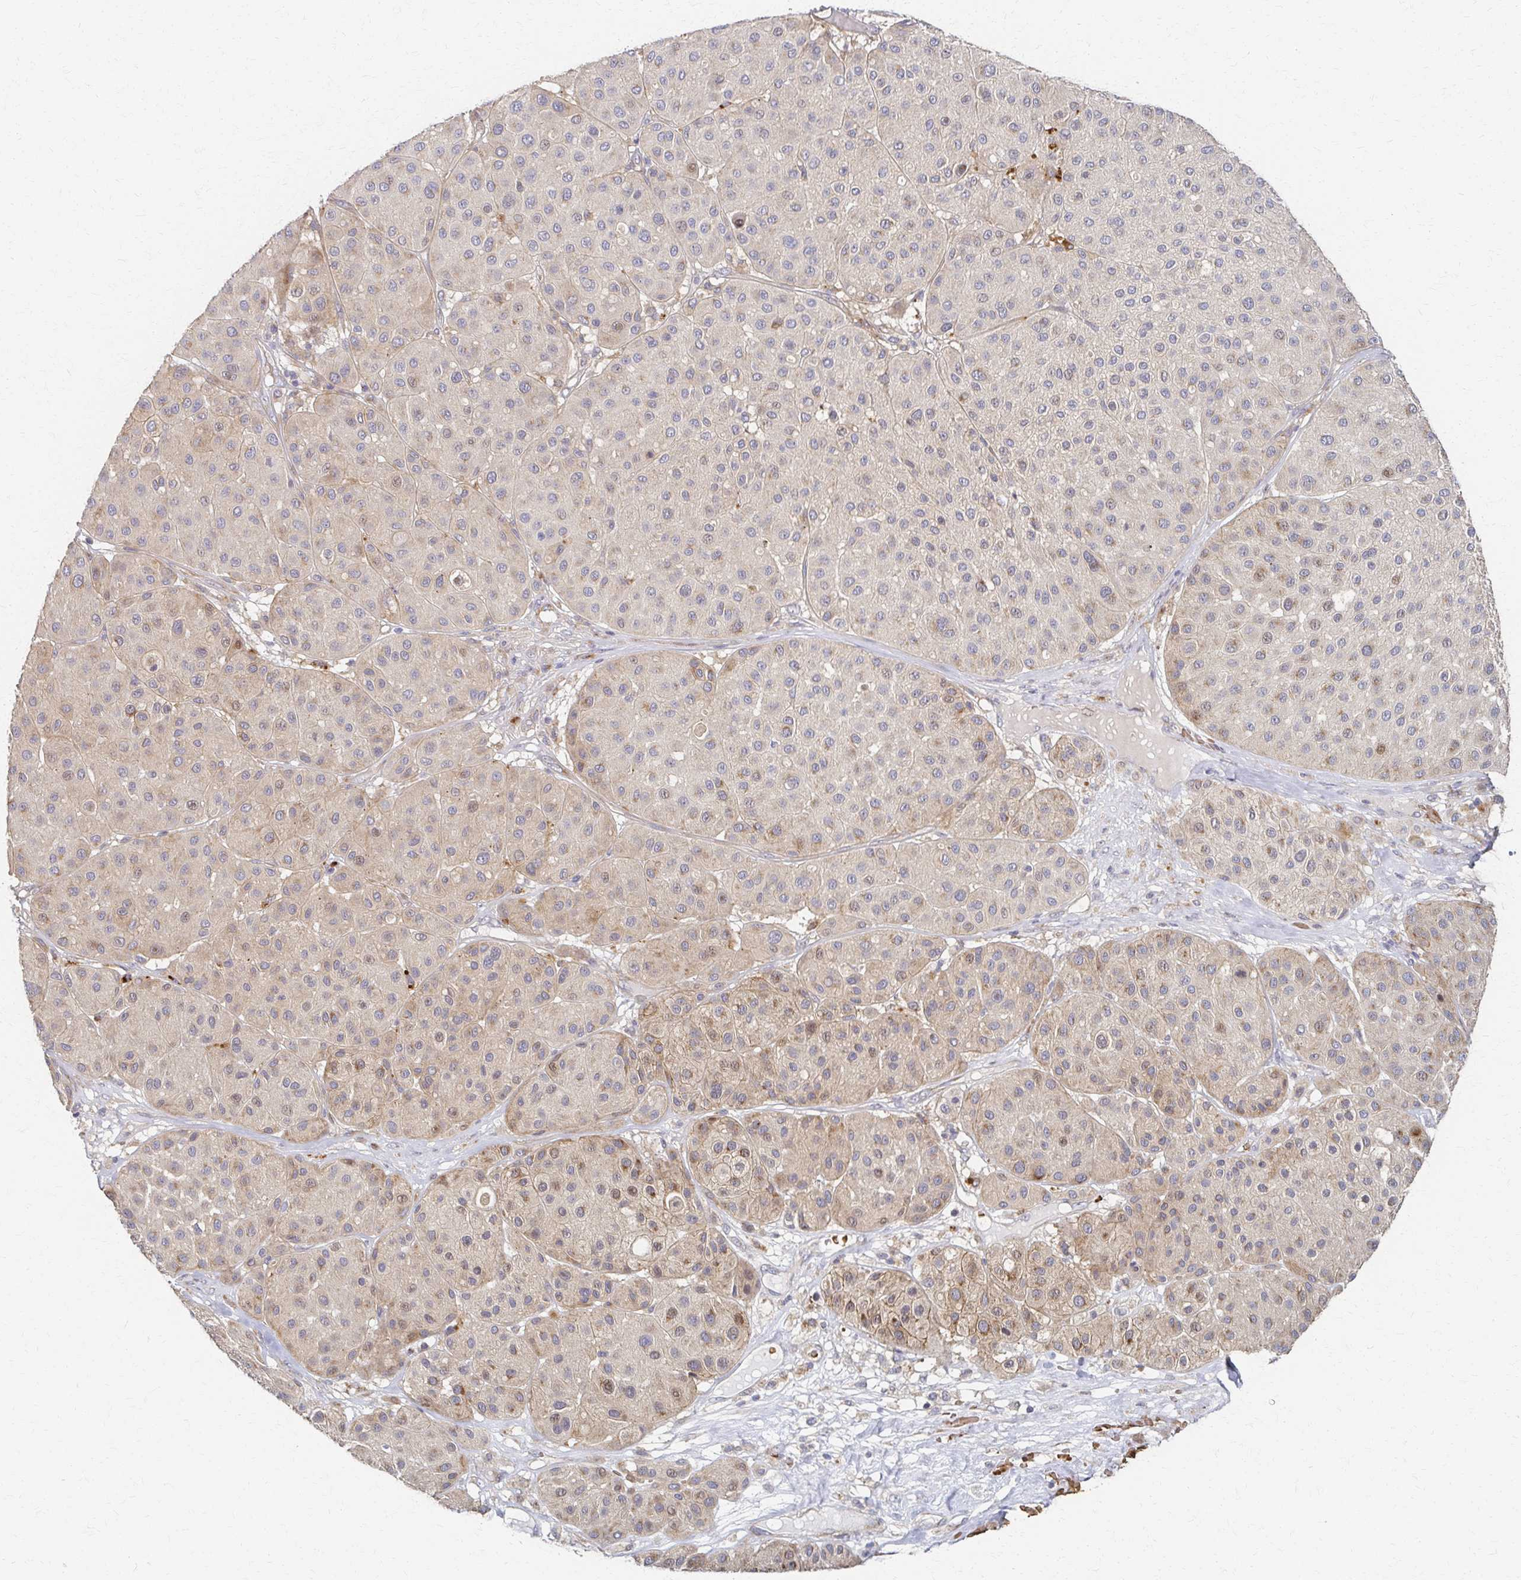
{"staining": {"intensity": "weak", "quantity": "<25%", "location": "cytoplasmic/membranous,nuclear"}, "tissue": "melanoma", "cell_type": "Tumor cells", "image_type": "cancer", "snomed": [{"axis": "morphology", "description": "Malignant melanoma, Metastatic site"}, {"axis": "topography", "description": "Smooth muscle"}], "caption": "This is an IHC photomicrograph of human melanoma. There is no expression in tumor cells.", "gene": "SKA2", "patient": {"sex": "male", "age": 41}}